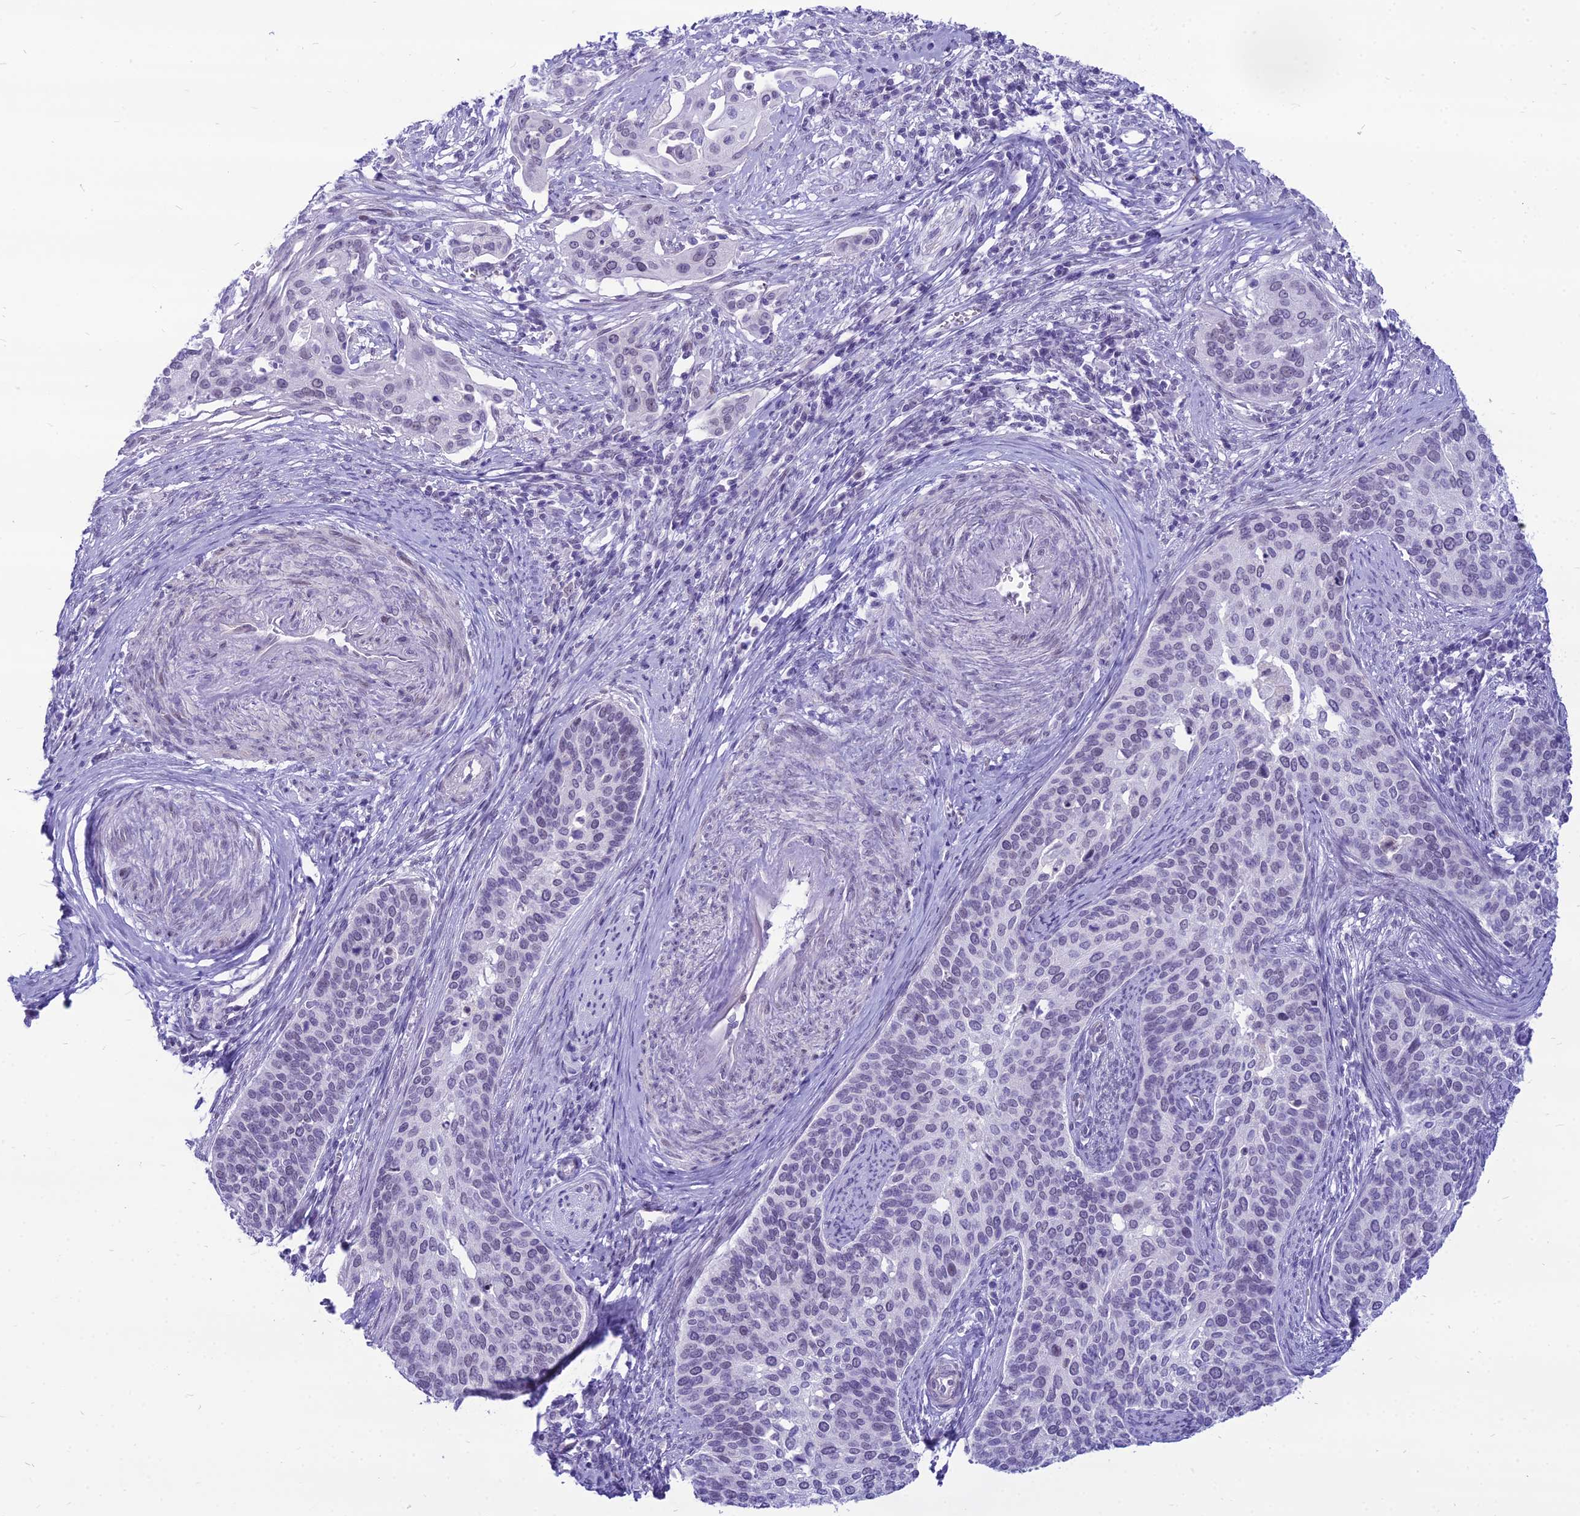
{"staining": {"intensity": "weak", "quantity": "<25%", "location": "nuclear"}, "tissue": "cervical cancer", "cell_type": "Tumor cells", "image_type": "cancer", "snomed": [{"axis": "morphology", "description": "Squamous cell carcinoma, NOS"}, {"axis": "topography", "description": "Cervix"}], "caption": "Protein analysis of cervical cancer demonstrates no significant positivity in tumor cells.", "gene": "DHX40", "patient": {"sex": "female", "age": 44}}